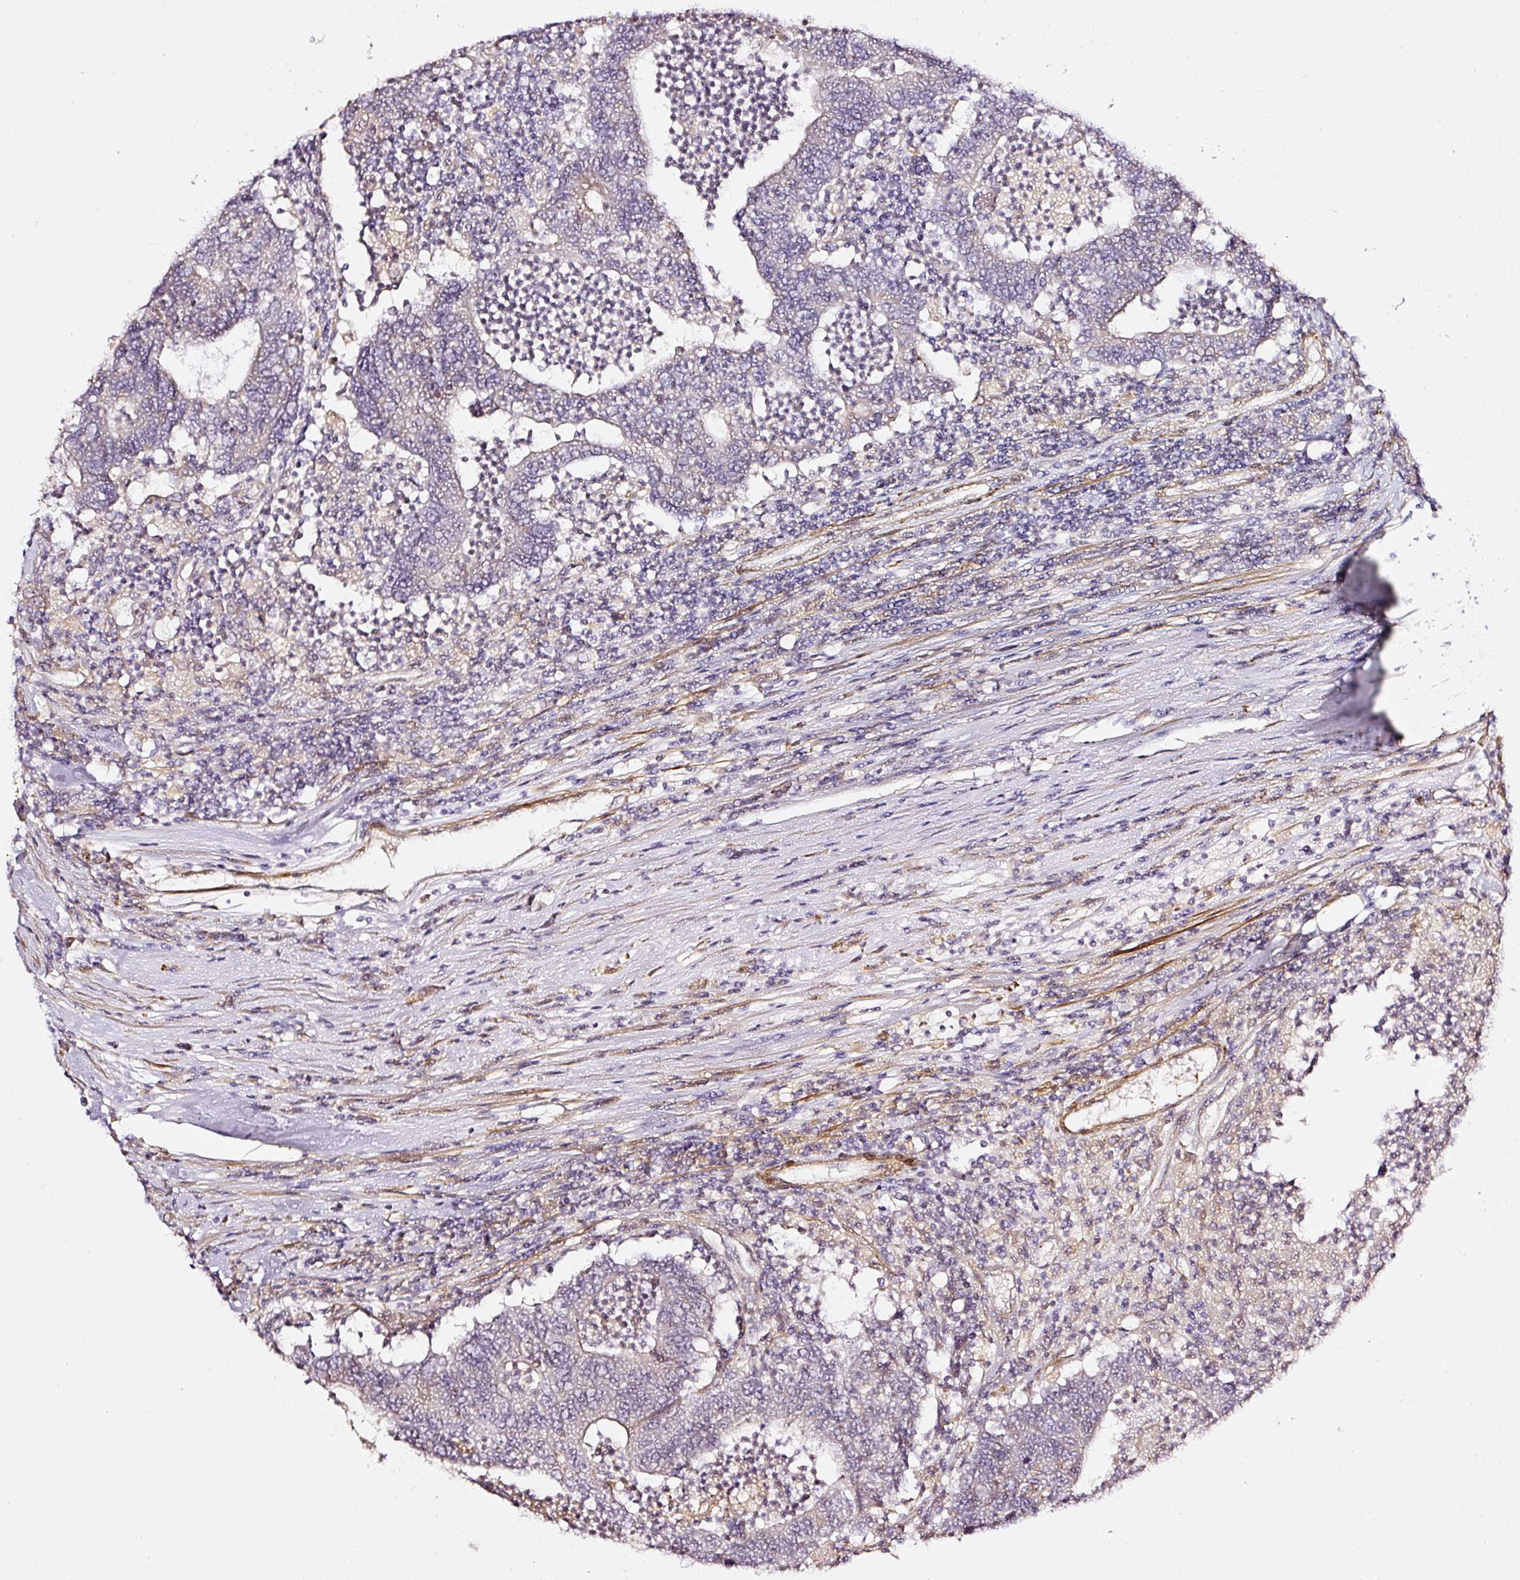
{"staining": {"intensity": "negative", "quantity": "none", "location": "none"}, "tissue": "colorectal cancer", "cell_type": "Tumor cells", "image_type": "cancer", "snomed": [{"axis": "morphology", "description": "Adenocarcinoma, NOS"}, {"axis": "topography", "description": "Colon"}], "caption": "Colorectal adenocarcinoma was stained to show a protein in brown. There is no significant staining in tumor cells.", "gene": "TOGARAM1", "patient": {"sex": "female", "age": 48}}